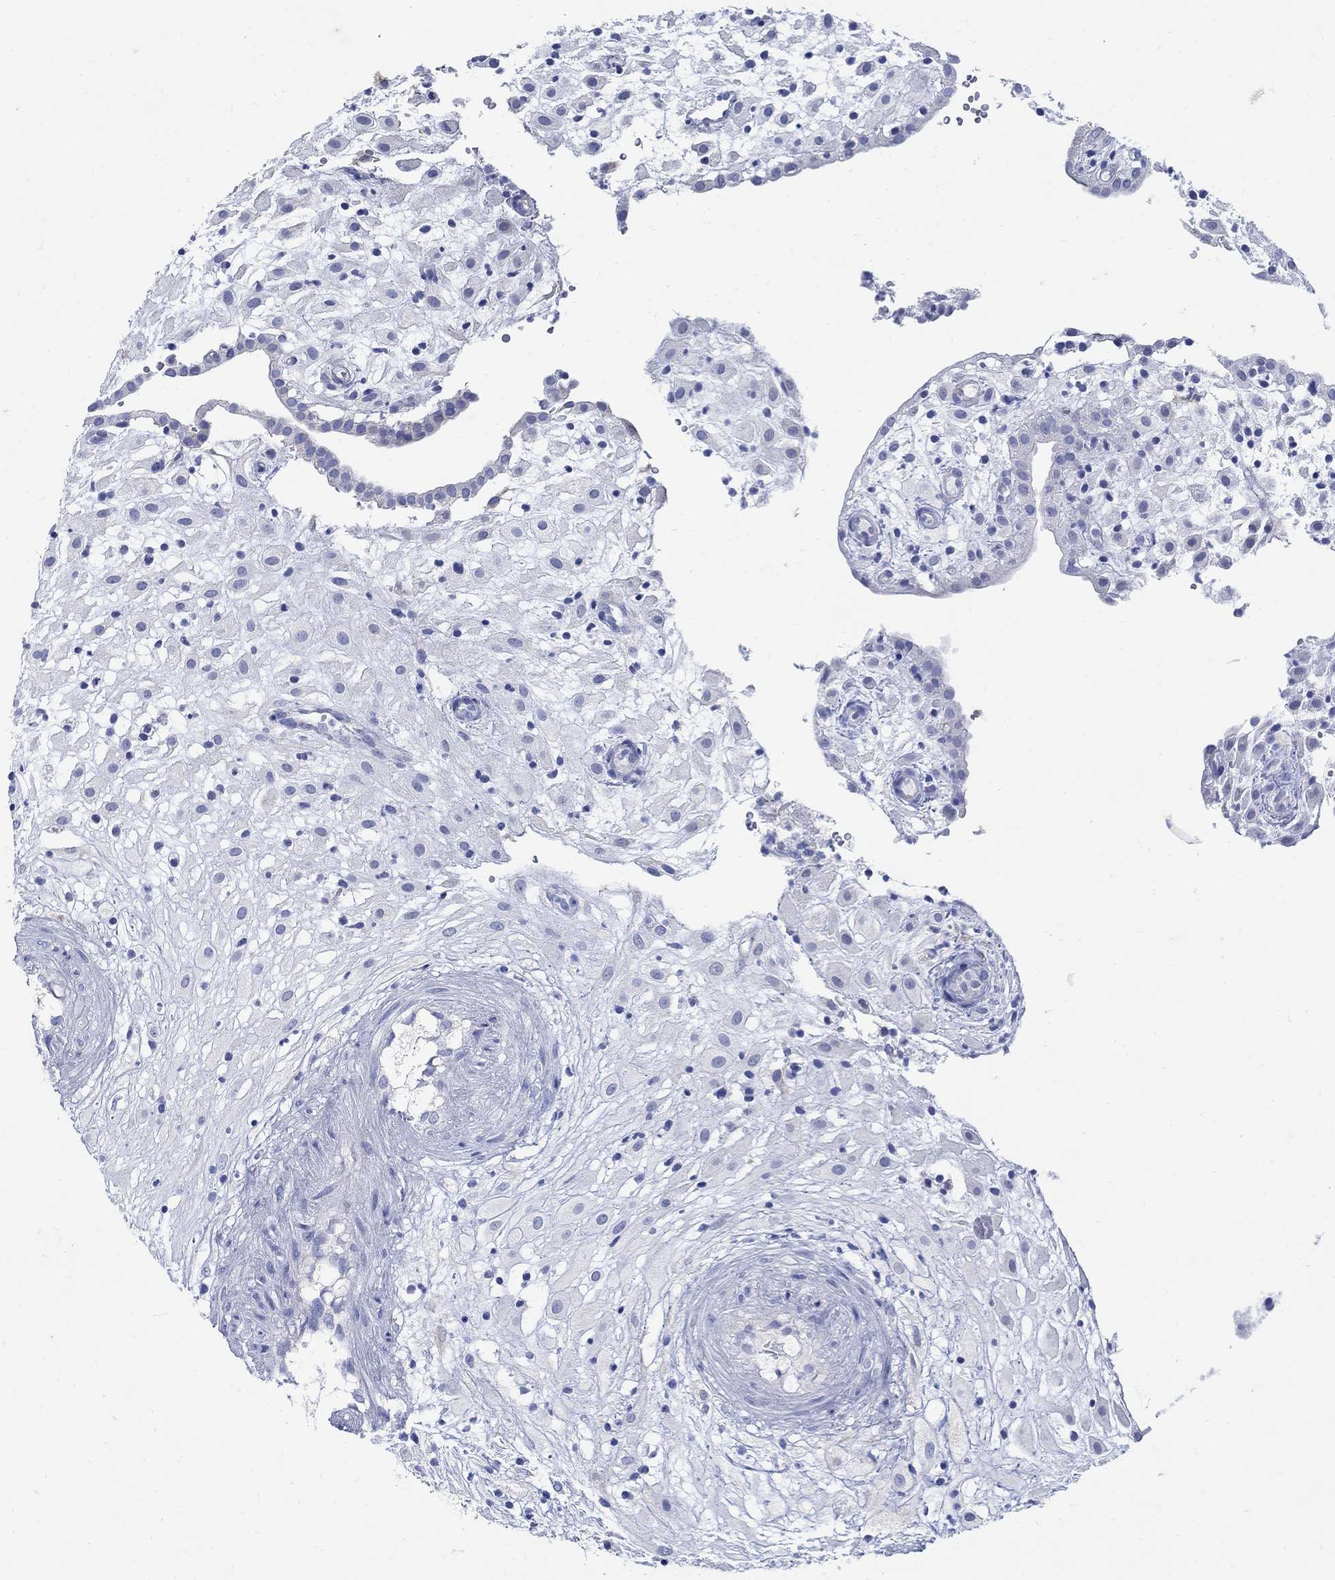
{"staining": {"intensity": "negative", "quantity": "none", "location": "none"}, "tissue": "placenta", "cell_type": "Decidual cells", "image_type": "normal", "snomed": [{"axis": "morphology", "description": "Normal tissue, NOS"}, {"axis": "topography", "description": "Placenta"}], "caption": "IHC micrograph of unremarkable placenta stained for a protein (brown), which reveals no positivity in decidual cells. The staining is performed using DAB (3,3'-diaminobenzidine) brown chromogen with nuclei counter-stained in using hematoxylin.", "gene": "ZDHHC14", "patient": {"sex": "female", "age": 24}}